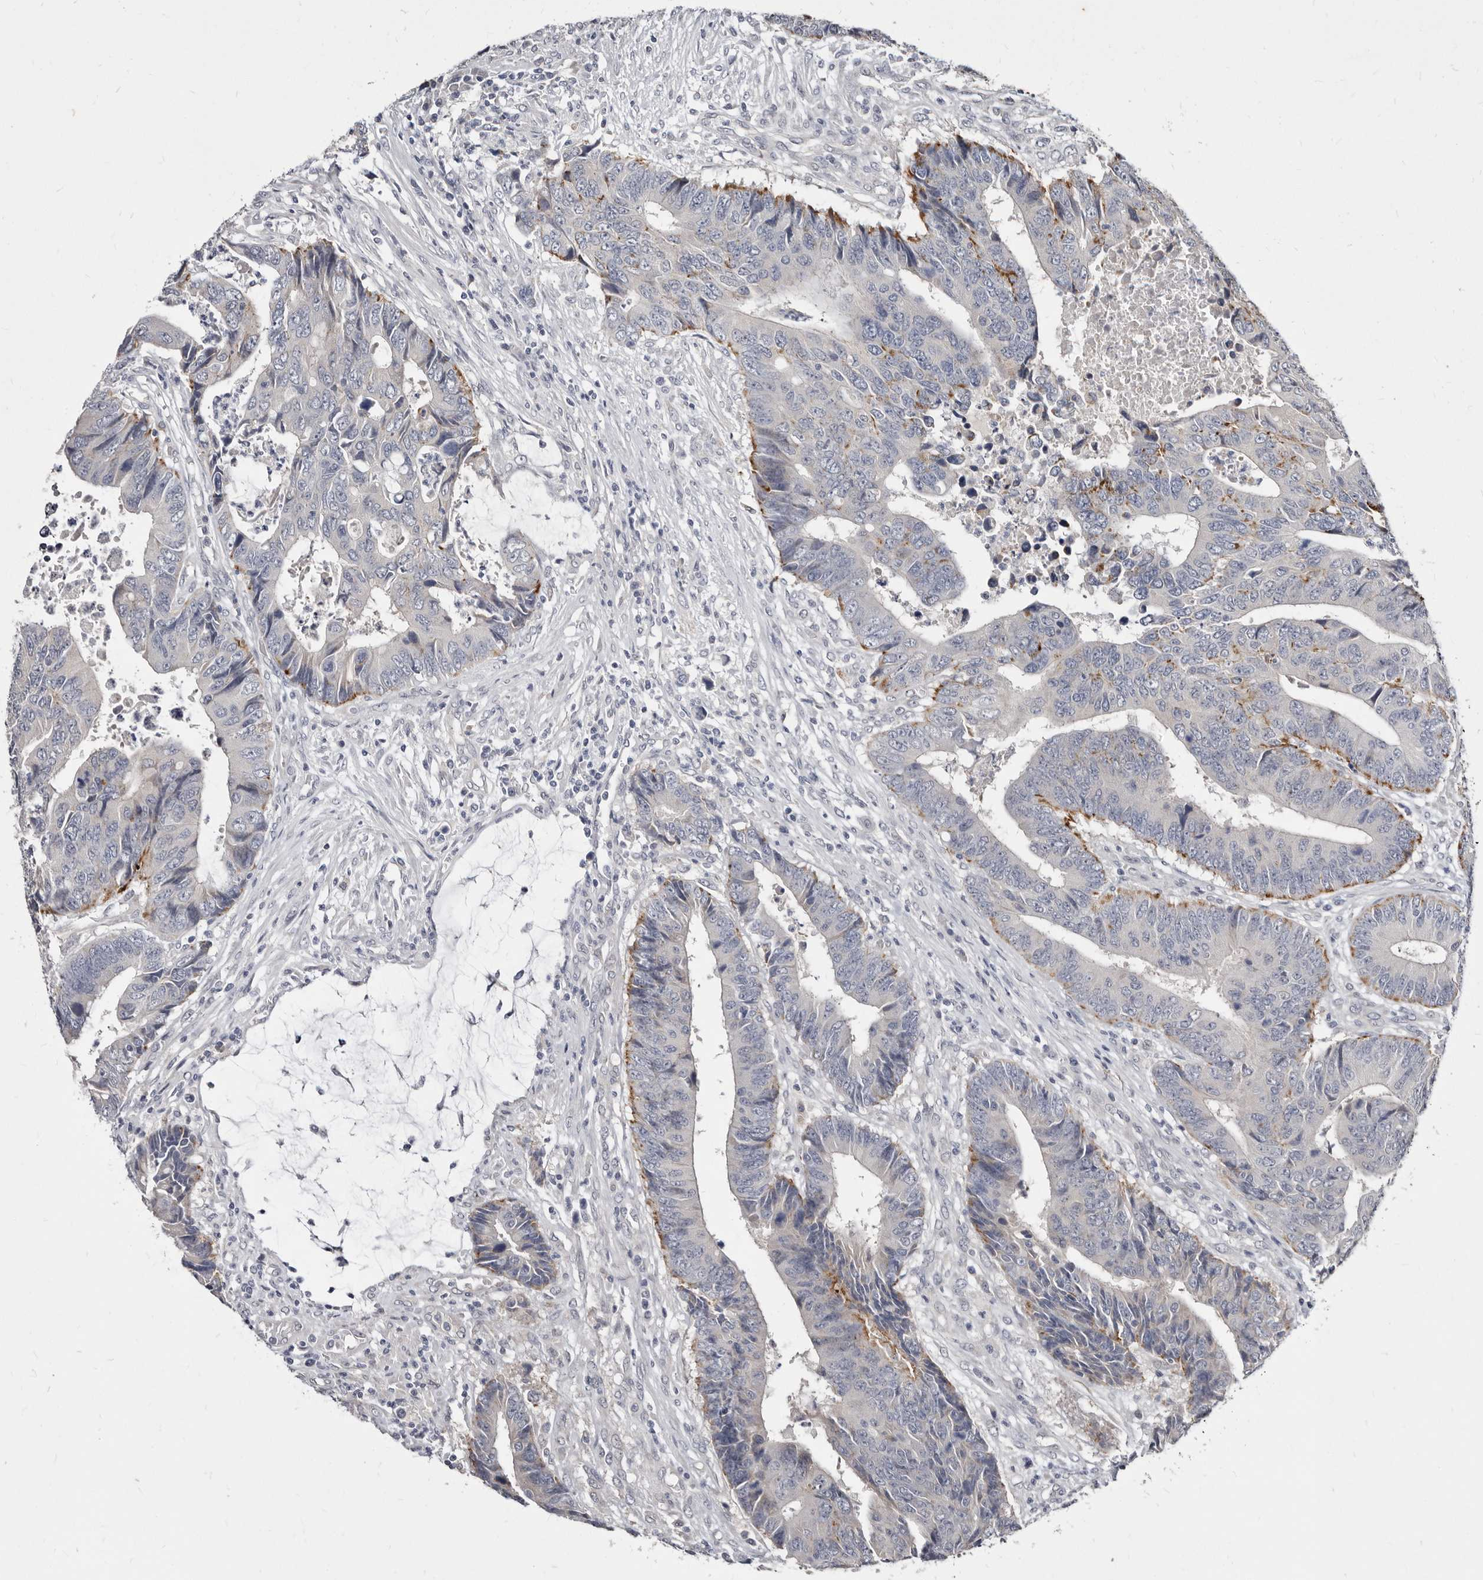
{"staining": {"intensity": "moderate", "quantity": "<25%", "location": "cytoplasmic/membranous"}, "tissue": "colorectal cancer", "cell_type": "Tumor cells", "image_type": "cancer", "snomed": [{"axis": "morphology", "description": "Adenocarcinoma, NOS"}, {"axis": "topography", "description": "Rectum"}], "caption": "Adenocarcinoma (colorectal) stained with a protein marker demonstrates moderate staining in tumor cells.", "gene": "KLHL4", "patient": {"sex": "male", "age": 84}}